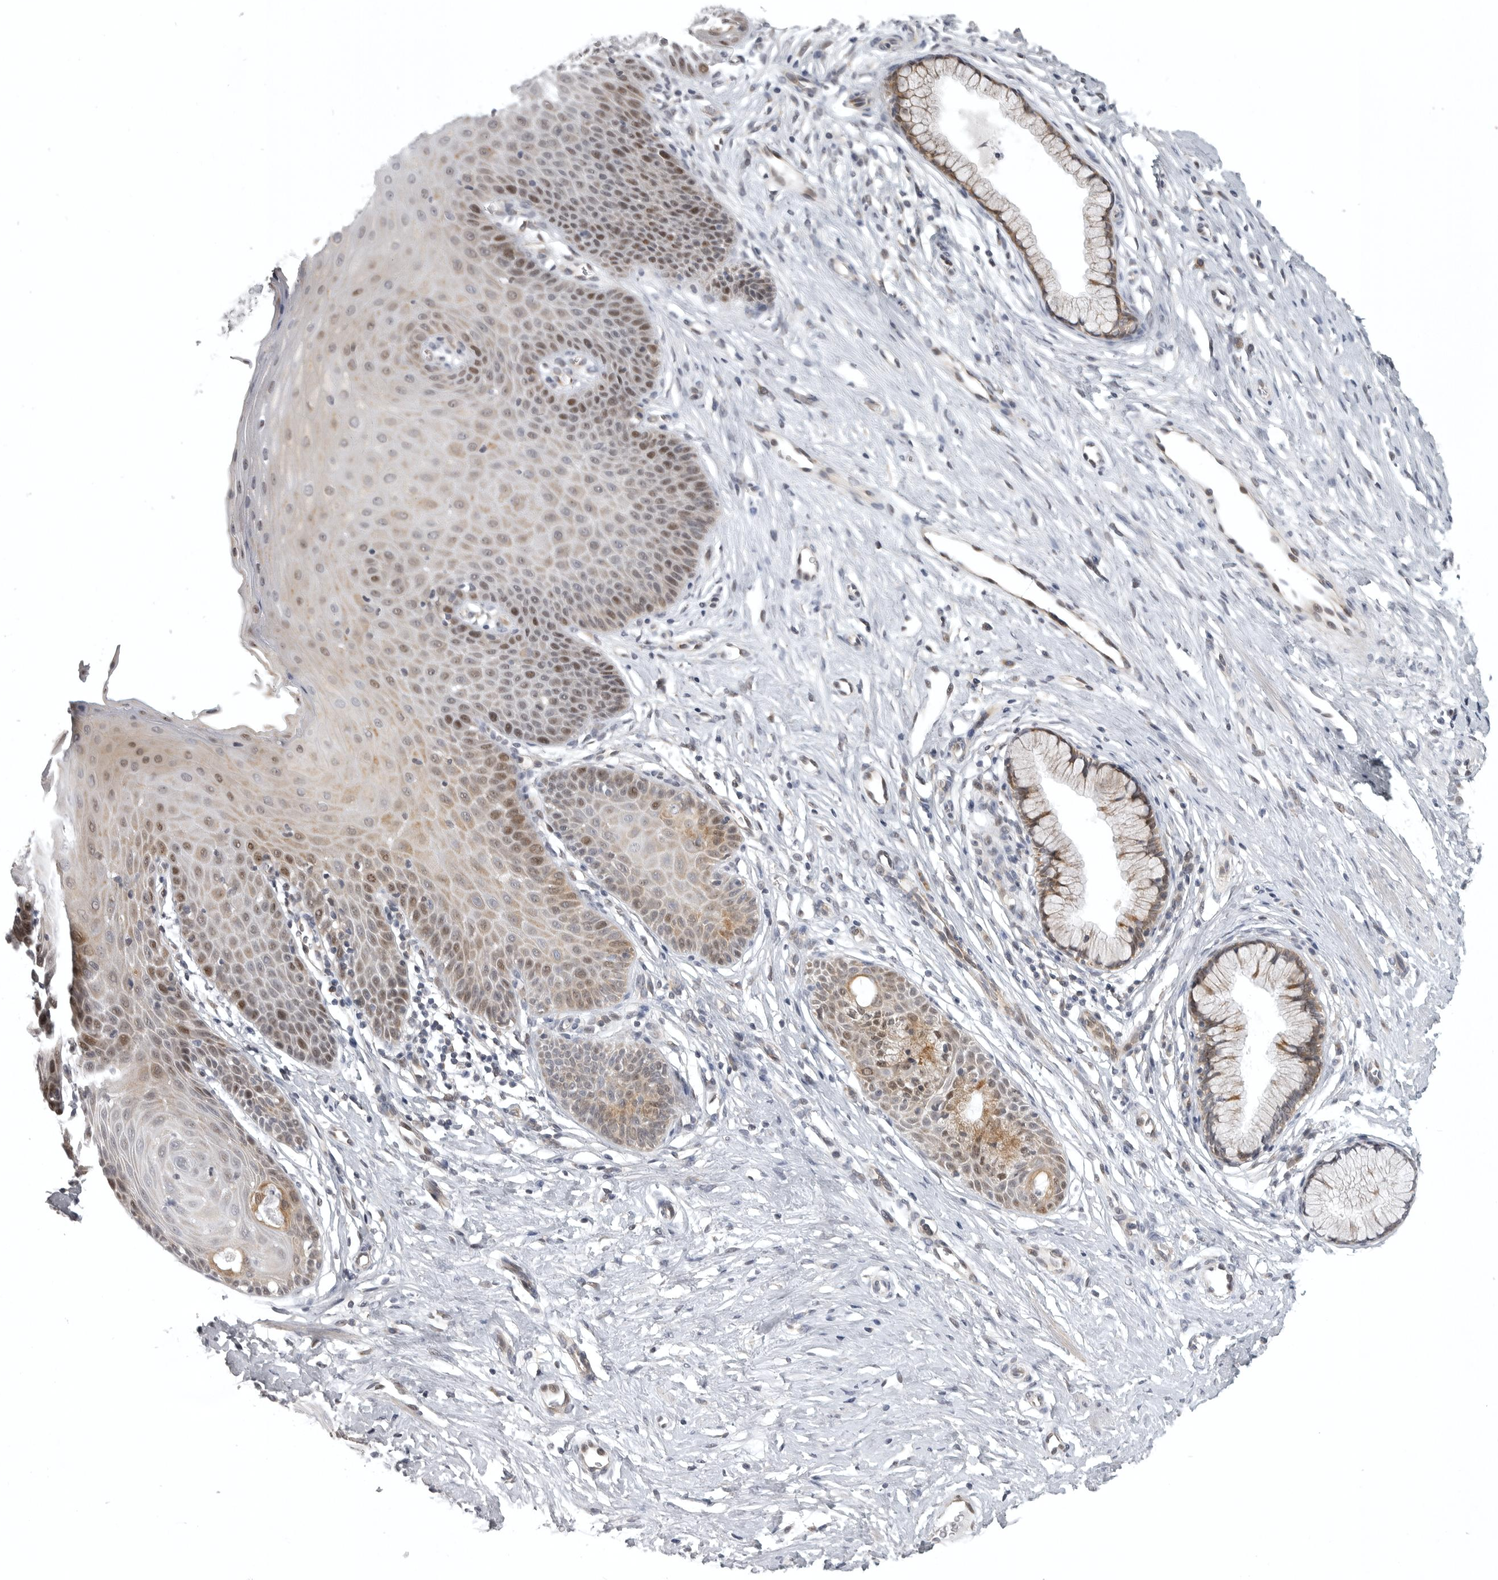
{"staining": {"intensity": "moderate", "quantity": ">75%", "location": "cytoplasmic/membranous"}, "tissue": "cervix", "cell_type": "Glandular cells", "image_type": "normal", "snomed": [{"axis": "morphology", "description": "Normal tissue, NOS"}, {"axis": "topography", "description": "Cervix"}], "caption": "Approximately >75% of glandular cells in normal cervix exhibit moderate cytoplasmic/membranous protein staining as visualized by brown immunohistochemical staining.", "gene": "POLE2", "patient": {"sex": "female", "age": 36}}